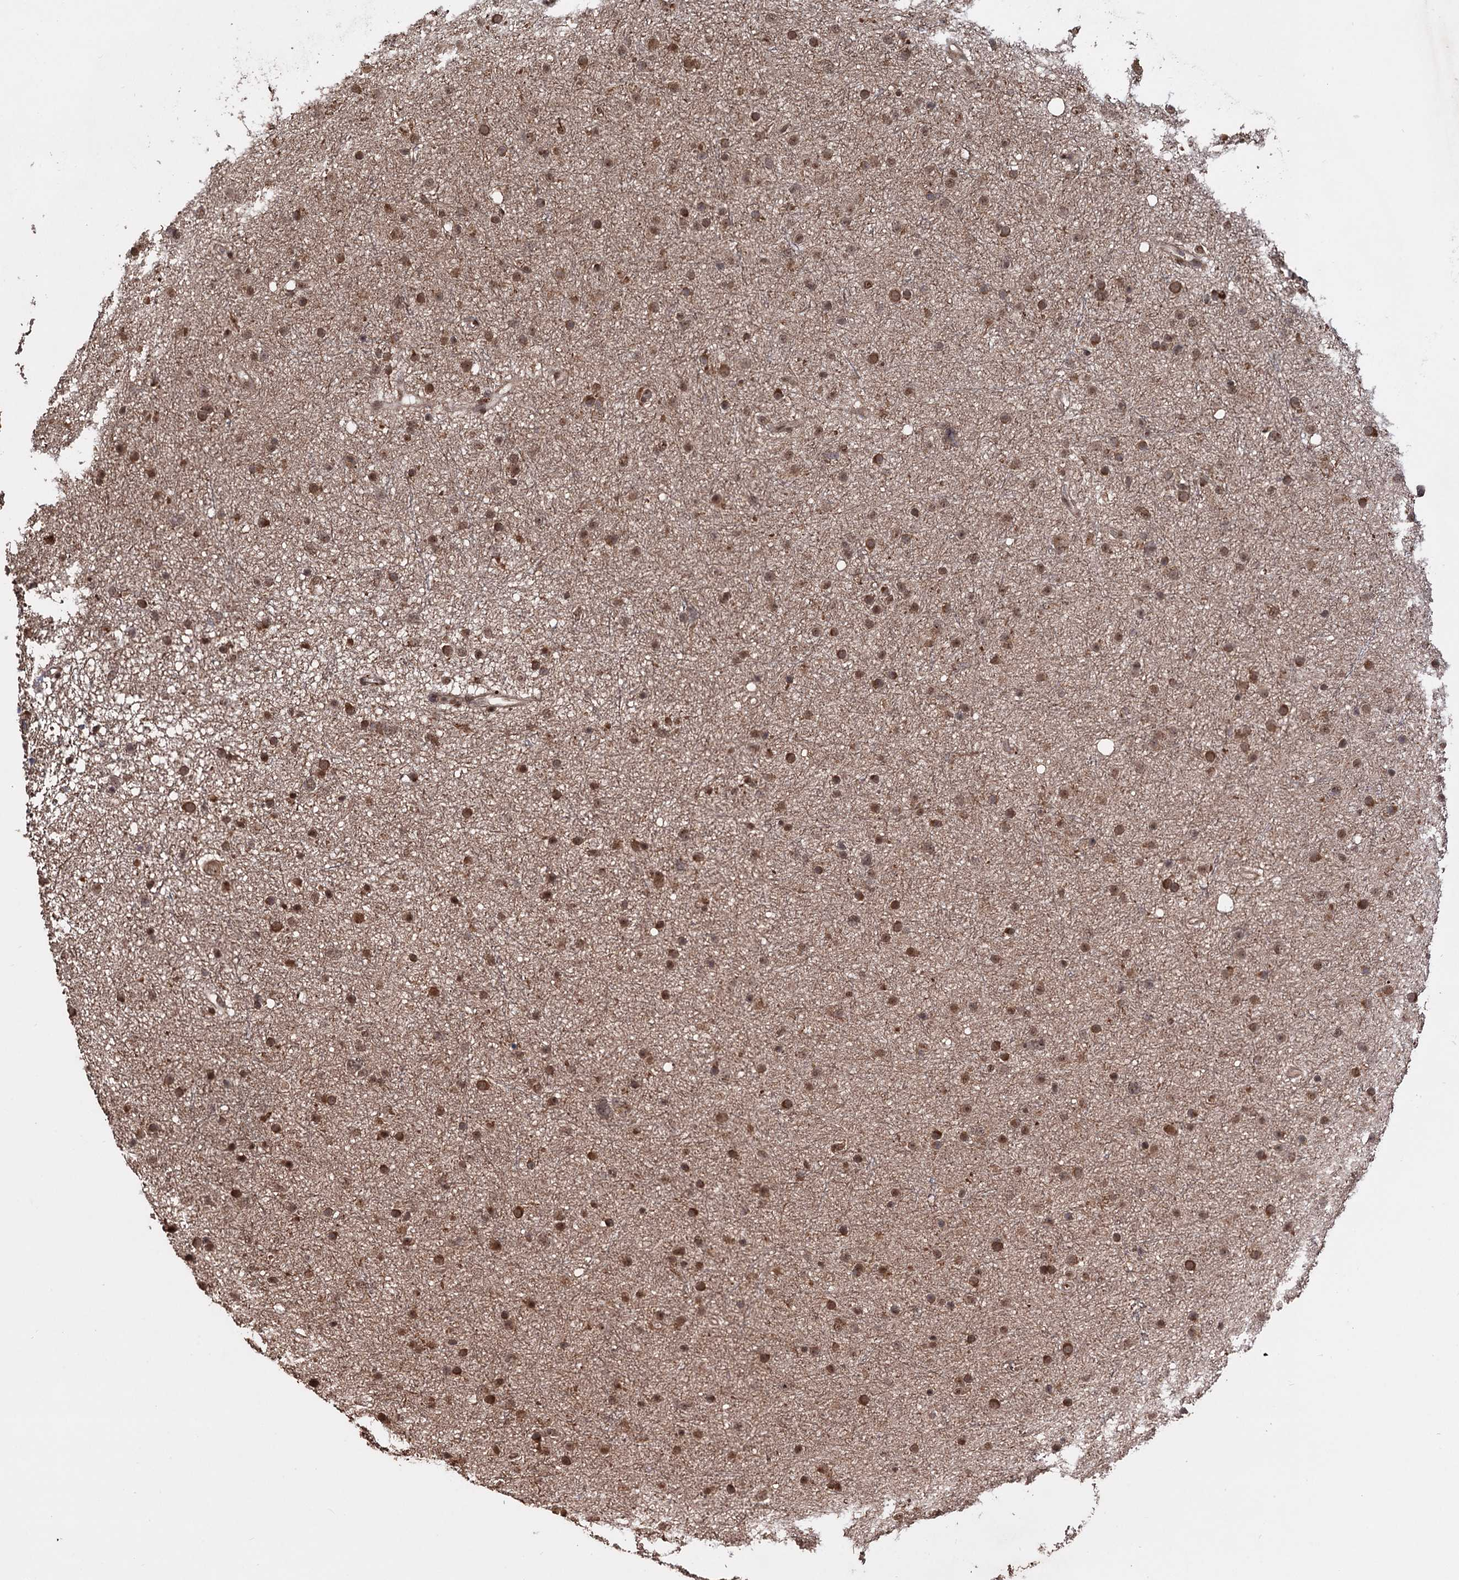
{"staining": {"intensity": "moderate", "quantity": ">75%", "location": "cytoplasmic/membranous,nuclear"}, "tissue": "glioma", "cell_type": "Tumor cells", "image_type": "cancer", "snomed": [{"axis": "morphology", "description": "Glioma, malignant, Low grade"}, {"axis": "topography", "description": "Cerebral cortex"}], "caption": "Immunohistochemistry (IHC) histopathology image of human low-grade glioma (malignant) stained for a protein (brown), which reveals medium levels of moderate cytoplasmic/membranous and nuclear positivity in about >75% of tumor cells.", "gene": "PIGB", "patient": {"sex": "female", "age": 39}}